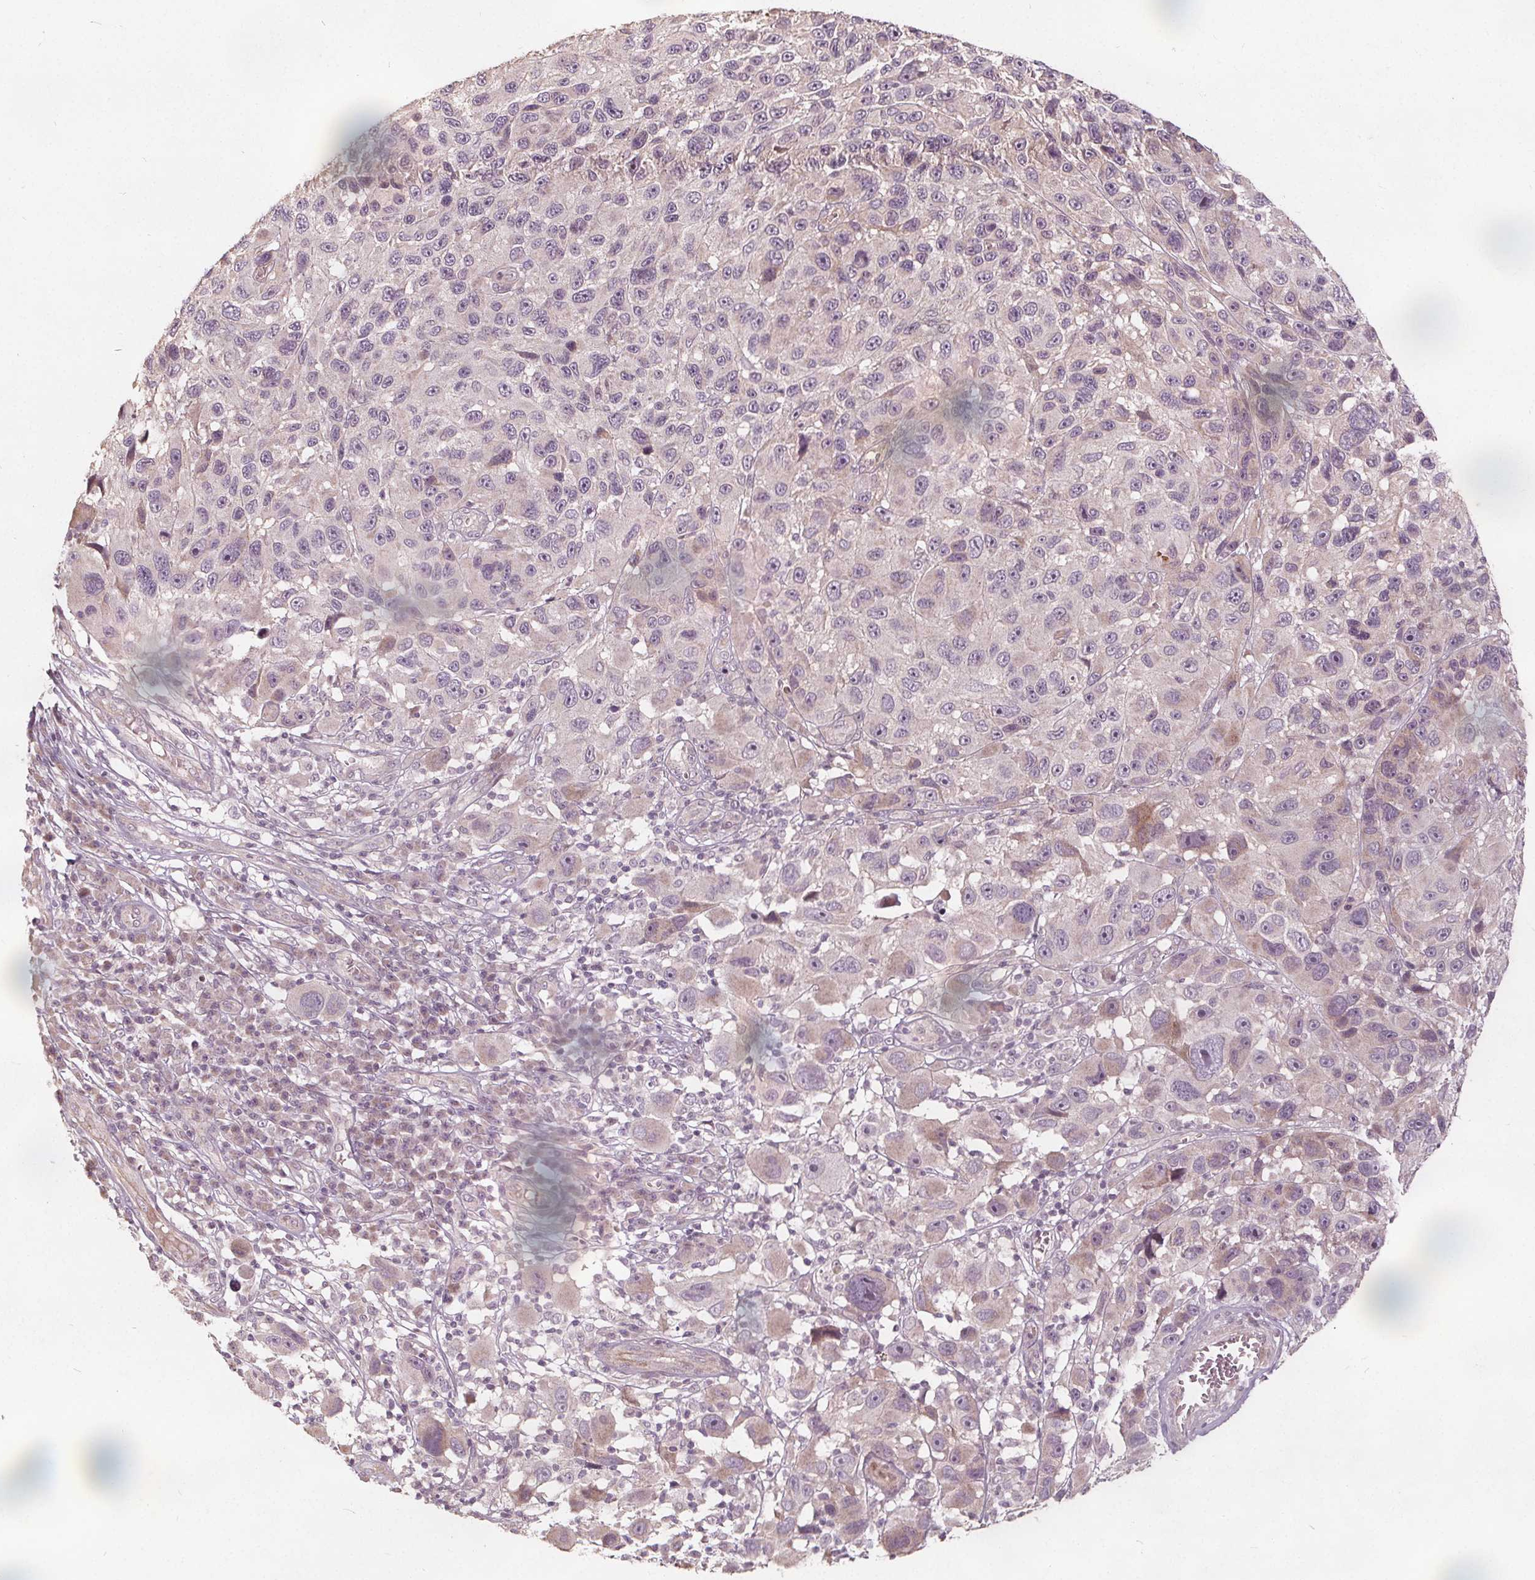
{"staining": {"intensity": "negative", "quantity": "none", "location": "none"}, "tissue": "melanoma", "cell_type": "Tumor cells", "image_type": "cancer", "snomed": [{"axis": "morphology", "description": "Malignant melanoma, NOS"}, {"axis": "topography", "description": "Skin"}], "caption": "The IHC photomicrograph has no significant positivity in tumor cells of melanoma tissue. (DAB (3,3'-diaminobenzidine) immunohistochemistry with hematoxylin counter stain).", "gene": "PTPRT", "patient": {"sex": "male", "age": 53}}